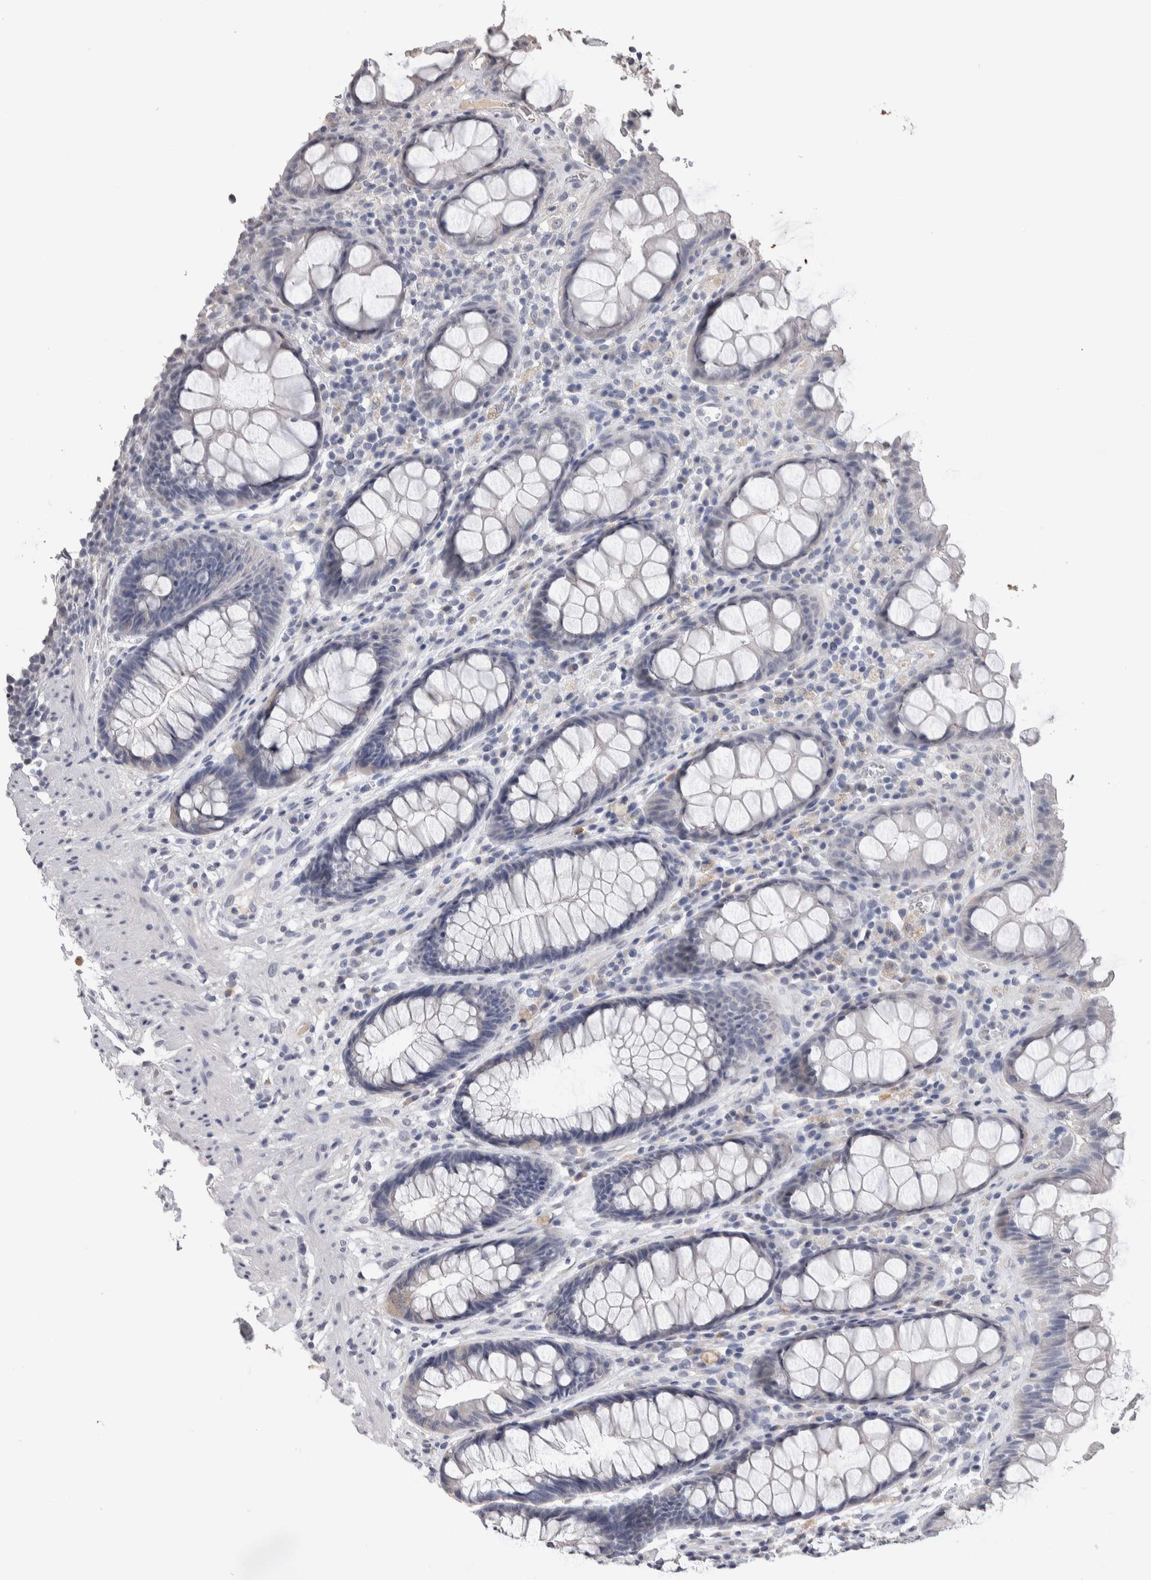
{"staining": {"intensity": "negative", "quantity": "none", "location": "none"}, "tissue": "rectum", "cell_type": "Glandular cells", "image_type": "normal", "snomed": [{"axis": "morphology", "description": "Normal tissue, NOS"}, {"axis": "topography", "description": "Rectum"}], "caption": "DAB immunohistochemical staining of unremarkable human rectum reveals no significant staining in glandular cells.", "gene": "TMEM102", "patient": {"sex": "male", "age": 64}}